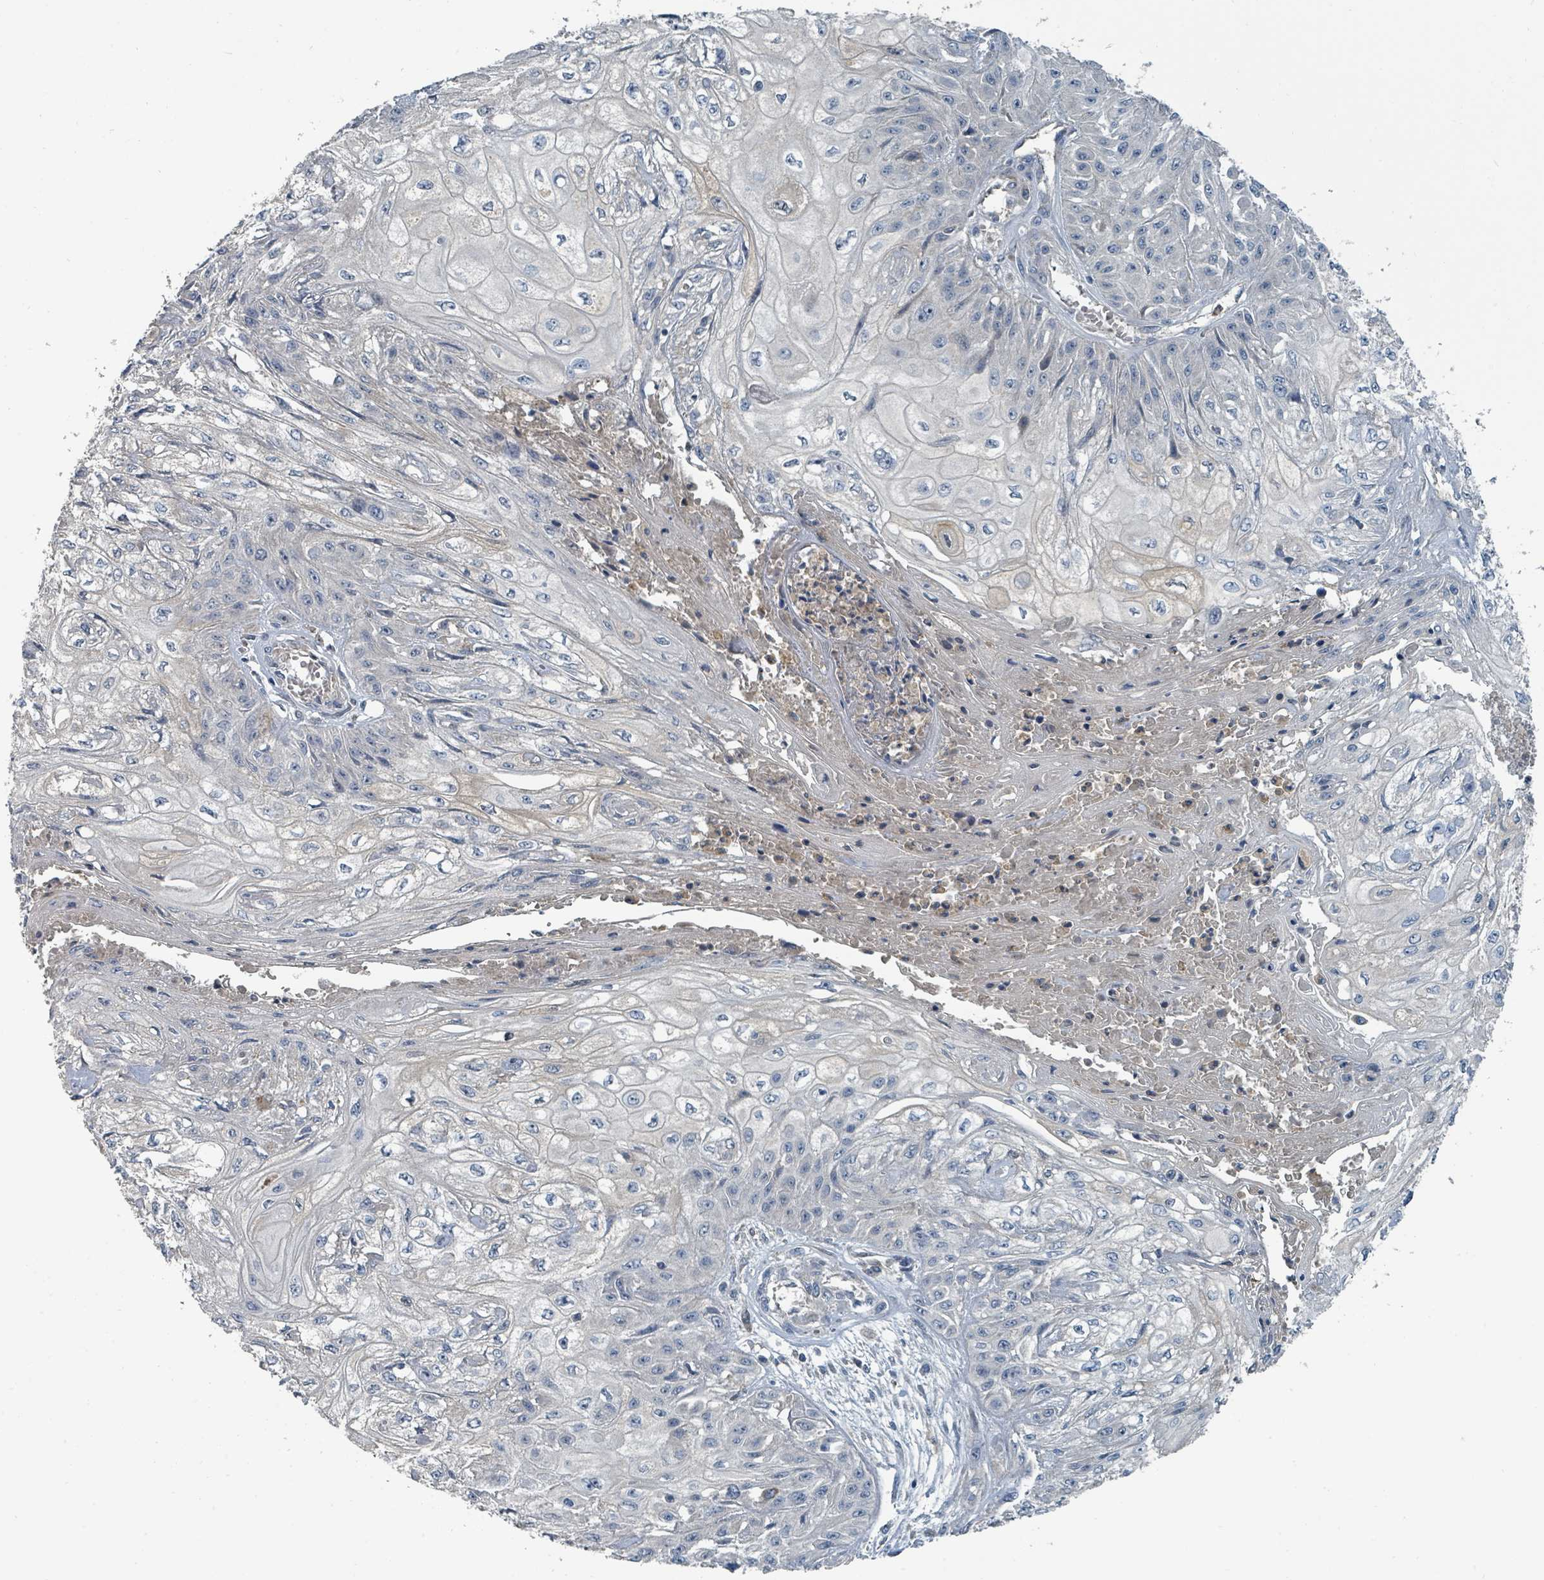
{"staining": {"intensity": "negative", "quantity": "none", "location": "none"}, "tissue": "skin cancer", "cell_type": "Tumor cells", "image_type": "cancer", "snomed": [{"axis": "morphology", "description": "Squamous cell carcinoma, NOS"}, {"axis": "morphology", "description": "Squamous cell carcinoma, metastatic, NOS"}, {"axis": "topography", "description": "Skin"}, {"axis": "topography", "description": "Lymph node"}], "caption": "The image demonstrates no significant expression in tumor cells of skin metastatic squamous cell carcinoma.", "gene": "SLC44A5", "patient": {"sex": "male", "age": 75}}